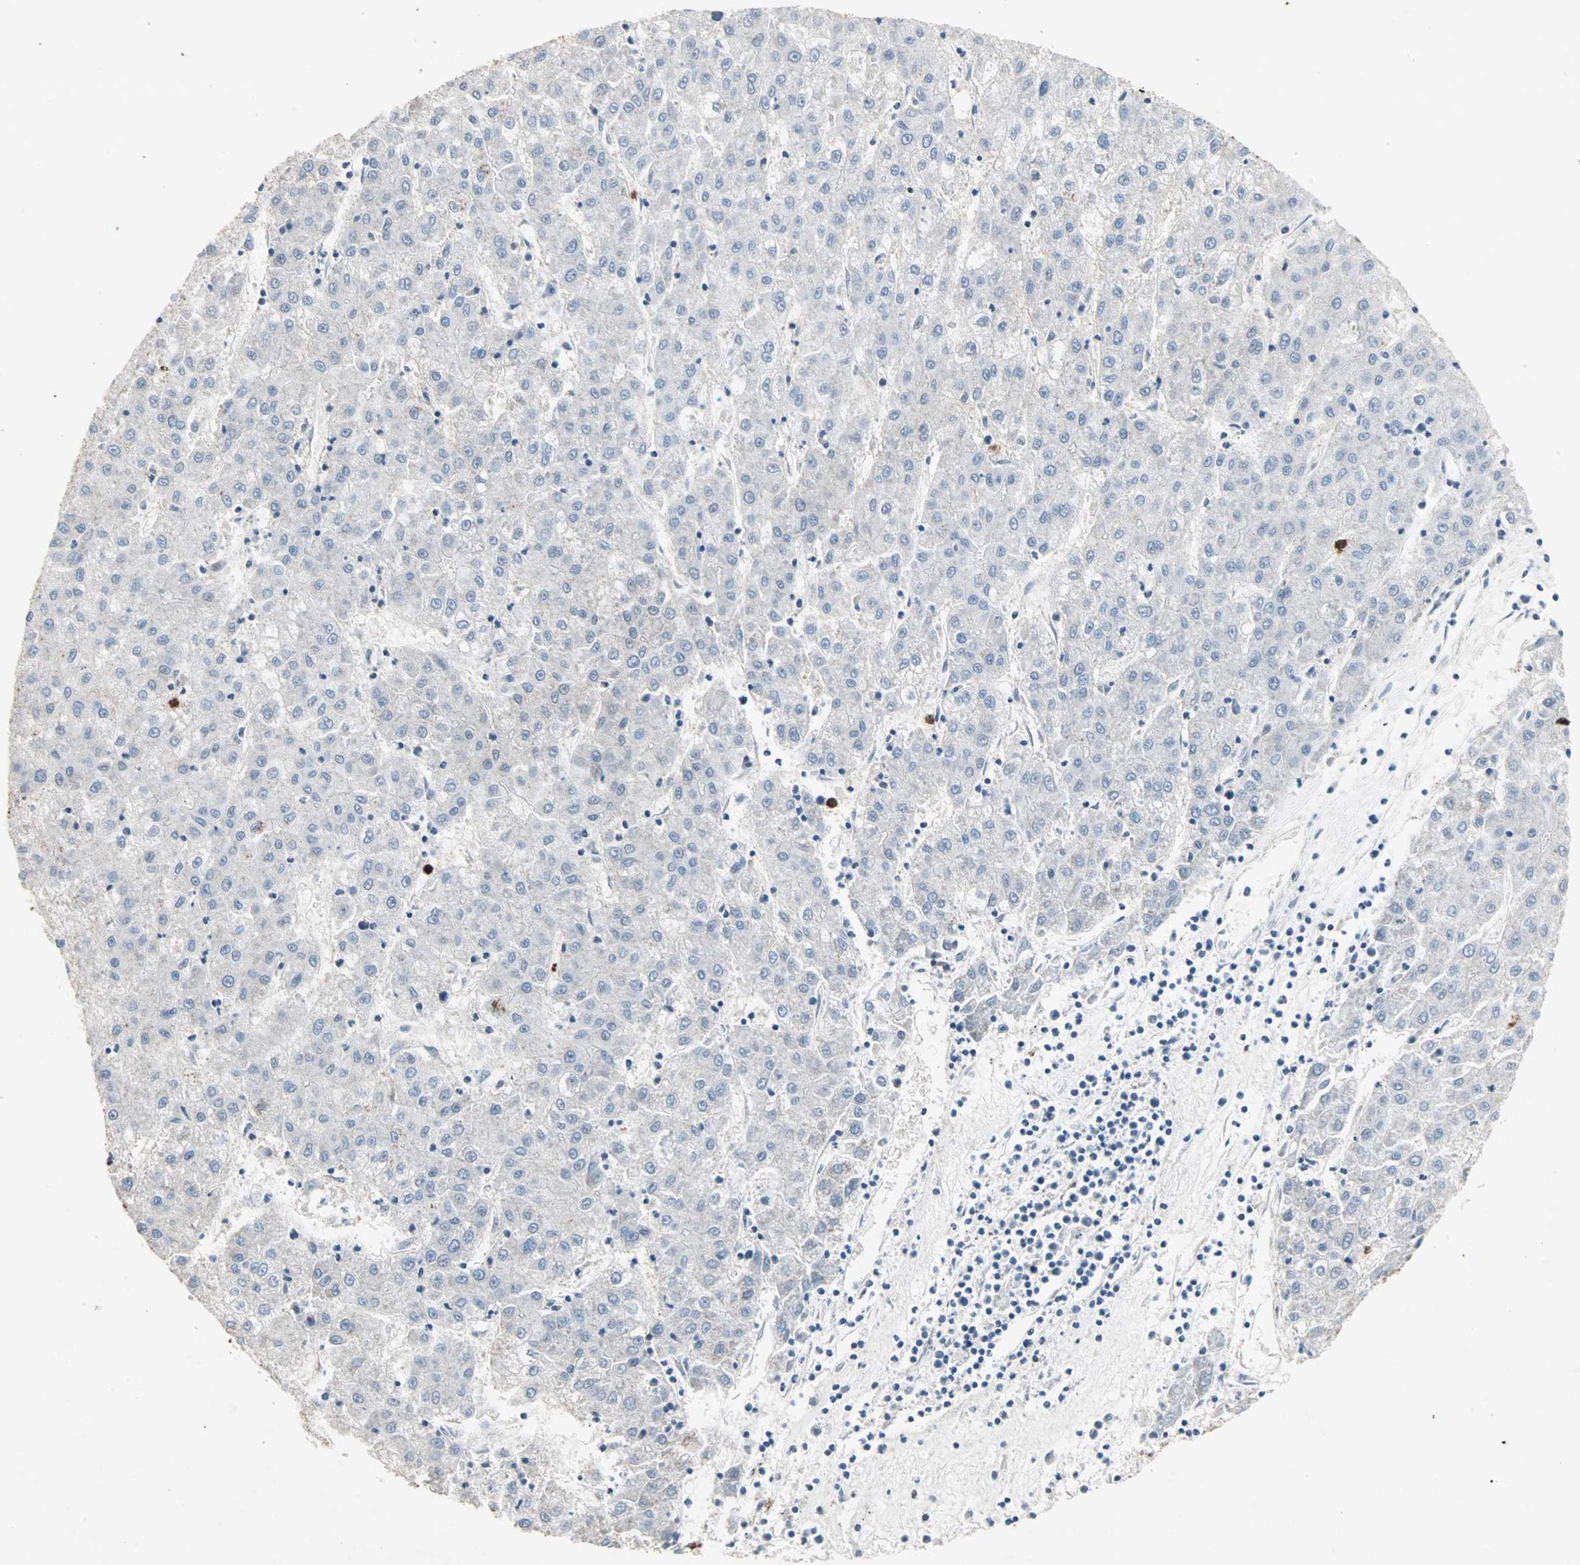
{"staining": {"intensity": "negative", "quantity": "none", "location": "none"}, "tissue": "liver cancer", "cell_type": "Tumor cells", "image_type": "cancer", "snomed": [{"axis": "morphology", "description": "Carcinoma, Hepatocellular, NOS"}, {"axis": "topography", "description": "Liver"}], "caption": "Tumor cells show no significant protein expression in liver cancer.", "gene": "CEACAM6", "patient": {"sex": "male", "age": 72}}